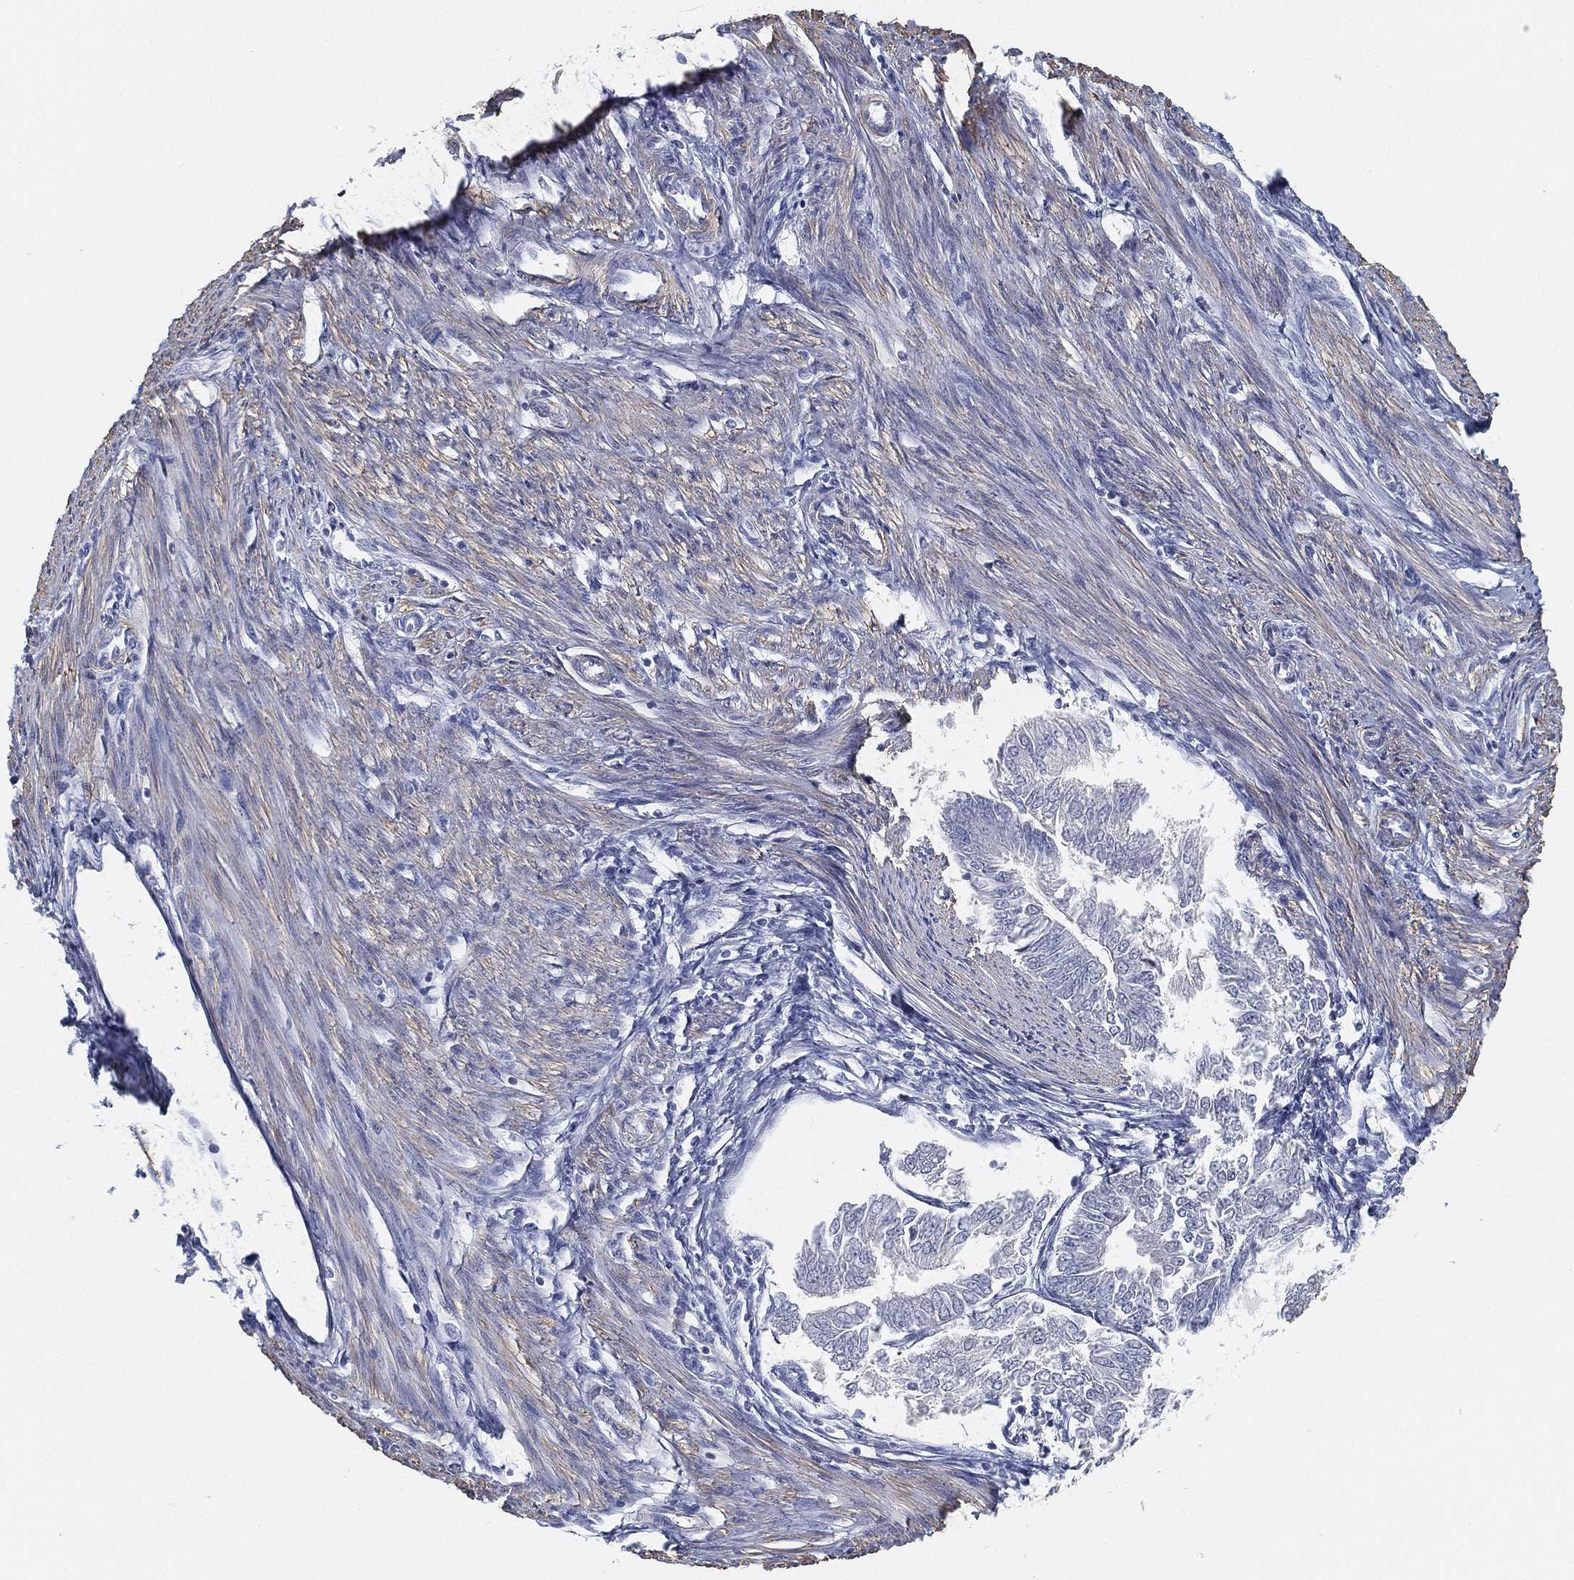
{"staining": {"intensity": "negative", "quantity": "none", "location": "none"}, "tissue": "endometrial cancer", "cell_type": "Tumor cells", "image_type": "cancer", "snomed": [{"axis": "morphology", "description": "Adenocarcinoma, NOS"}, {"axis": "topography", "description": "Endometrium"}], "caption": "Micrograph shows no protein expression in tumor cells of endometrial cancer tissue.", "gene": "GPR61", "patient": {"sex": "female", "age": 58}}